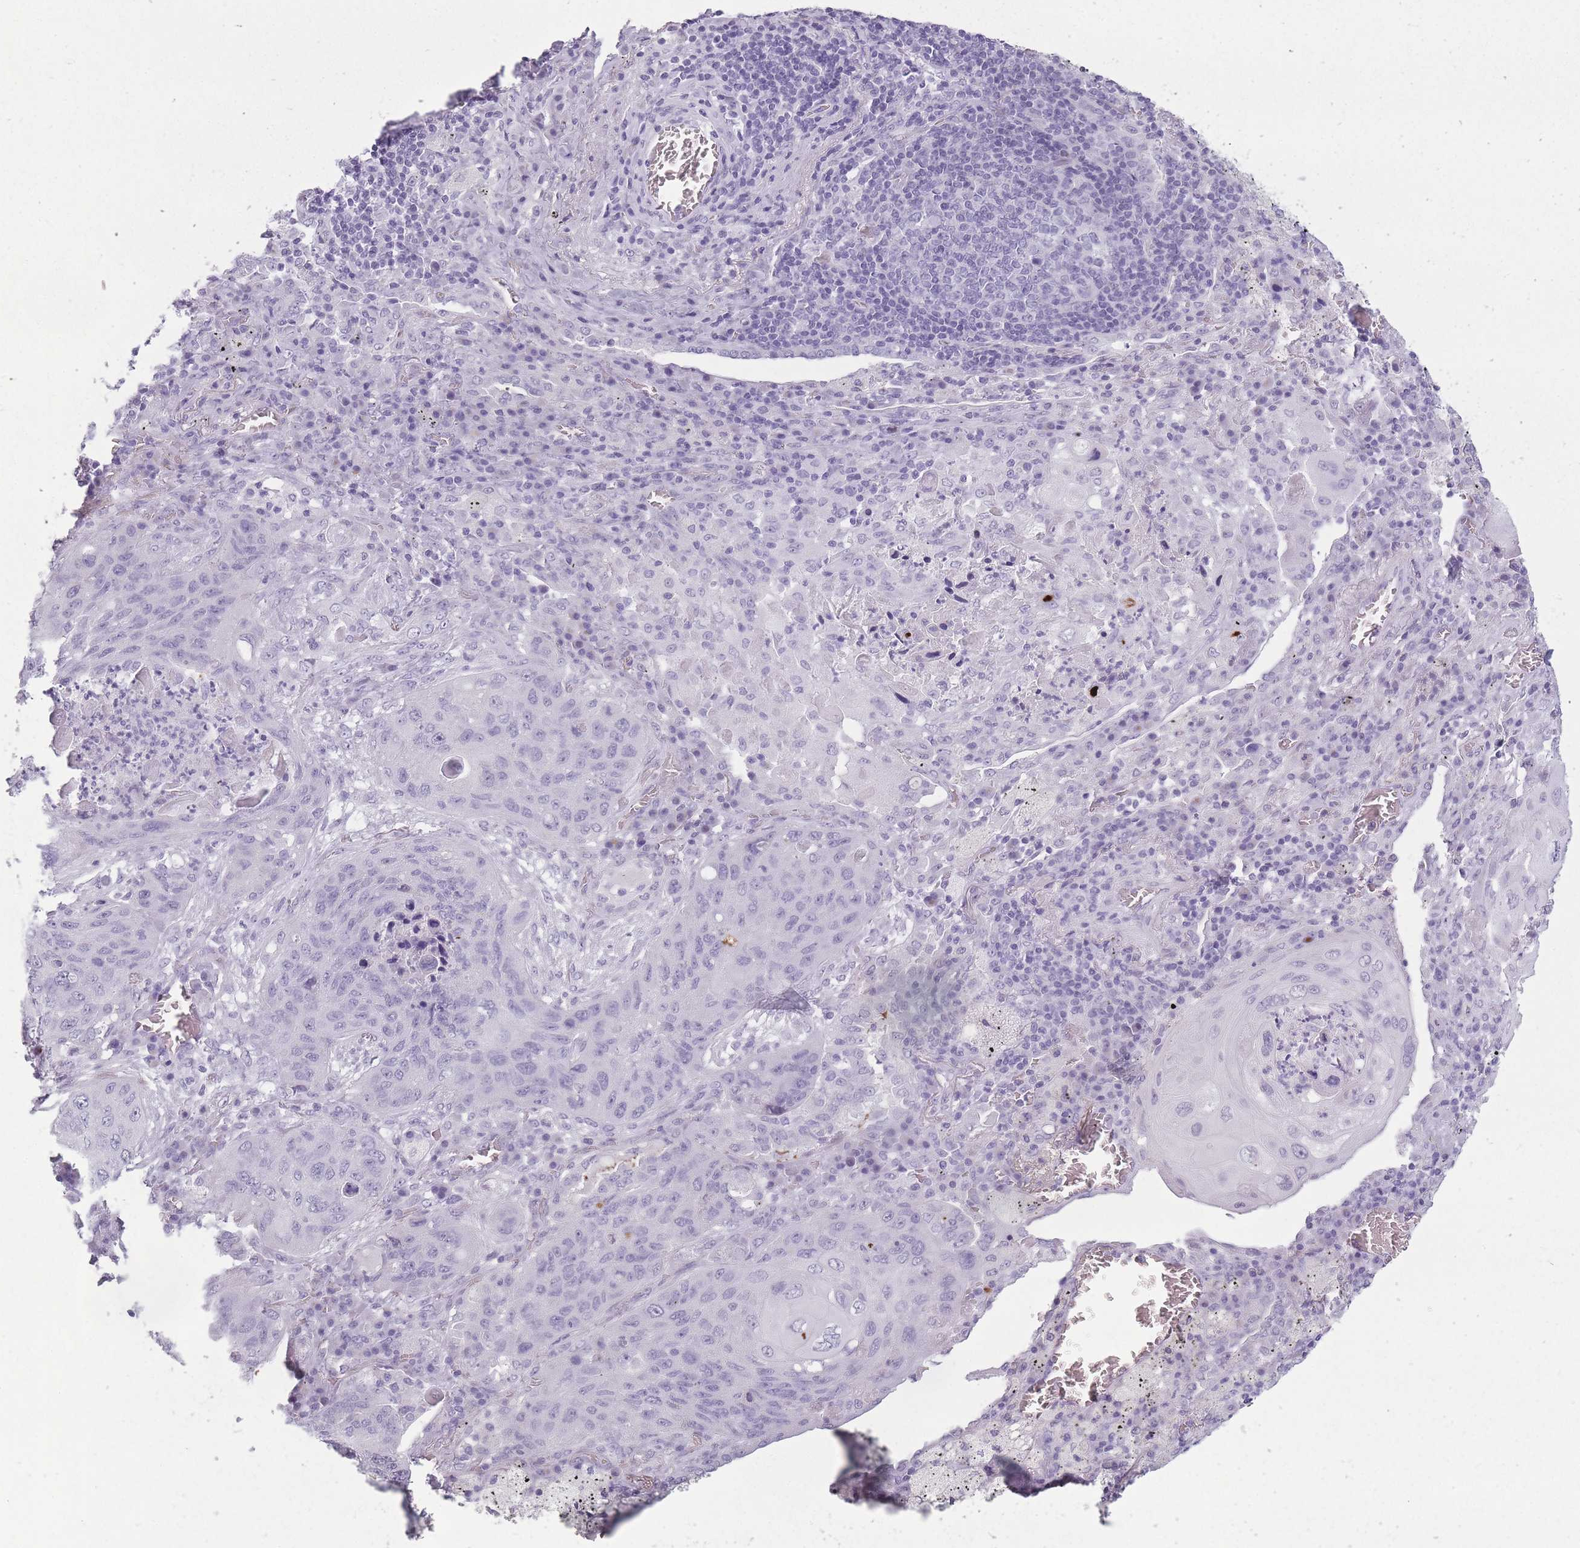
{"staining": {"intensity": "negative", "quantity": "none", "location": "none"}, "tissue": "lung cancer", "cell_type": "Tumor cells", "image_type": "cancer", "snomed": [{"axis": "morphology", "description": "Squamous cell carcinoma, NOS"}, {"axis": "topography", "description": "Lung"}], "caption": "The image demonstrates no staining of tumor cells in lung cancer.", "gene": "GOLGA6D", "patient": {"sex": "female", "age": 63}}